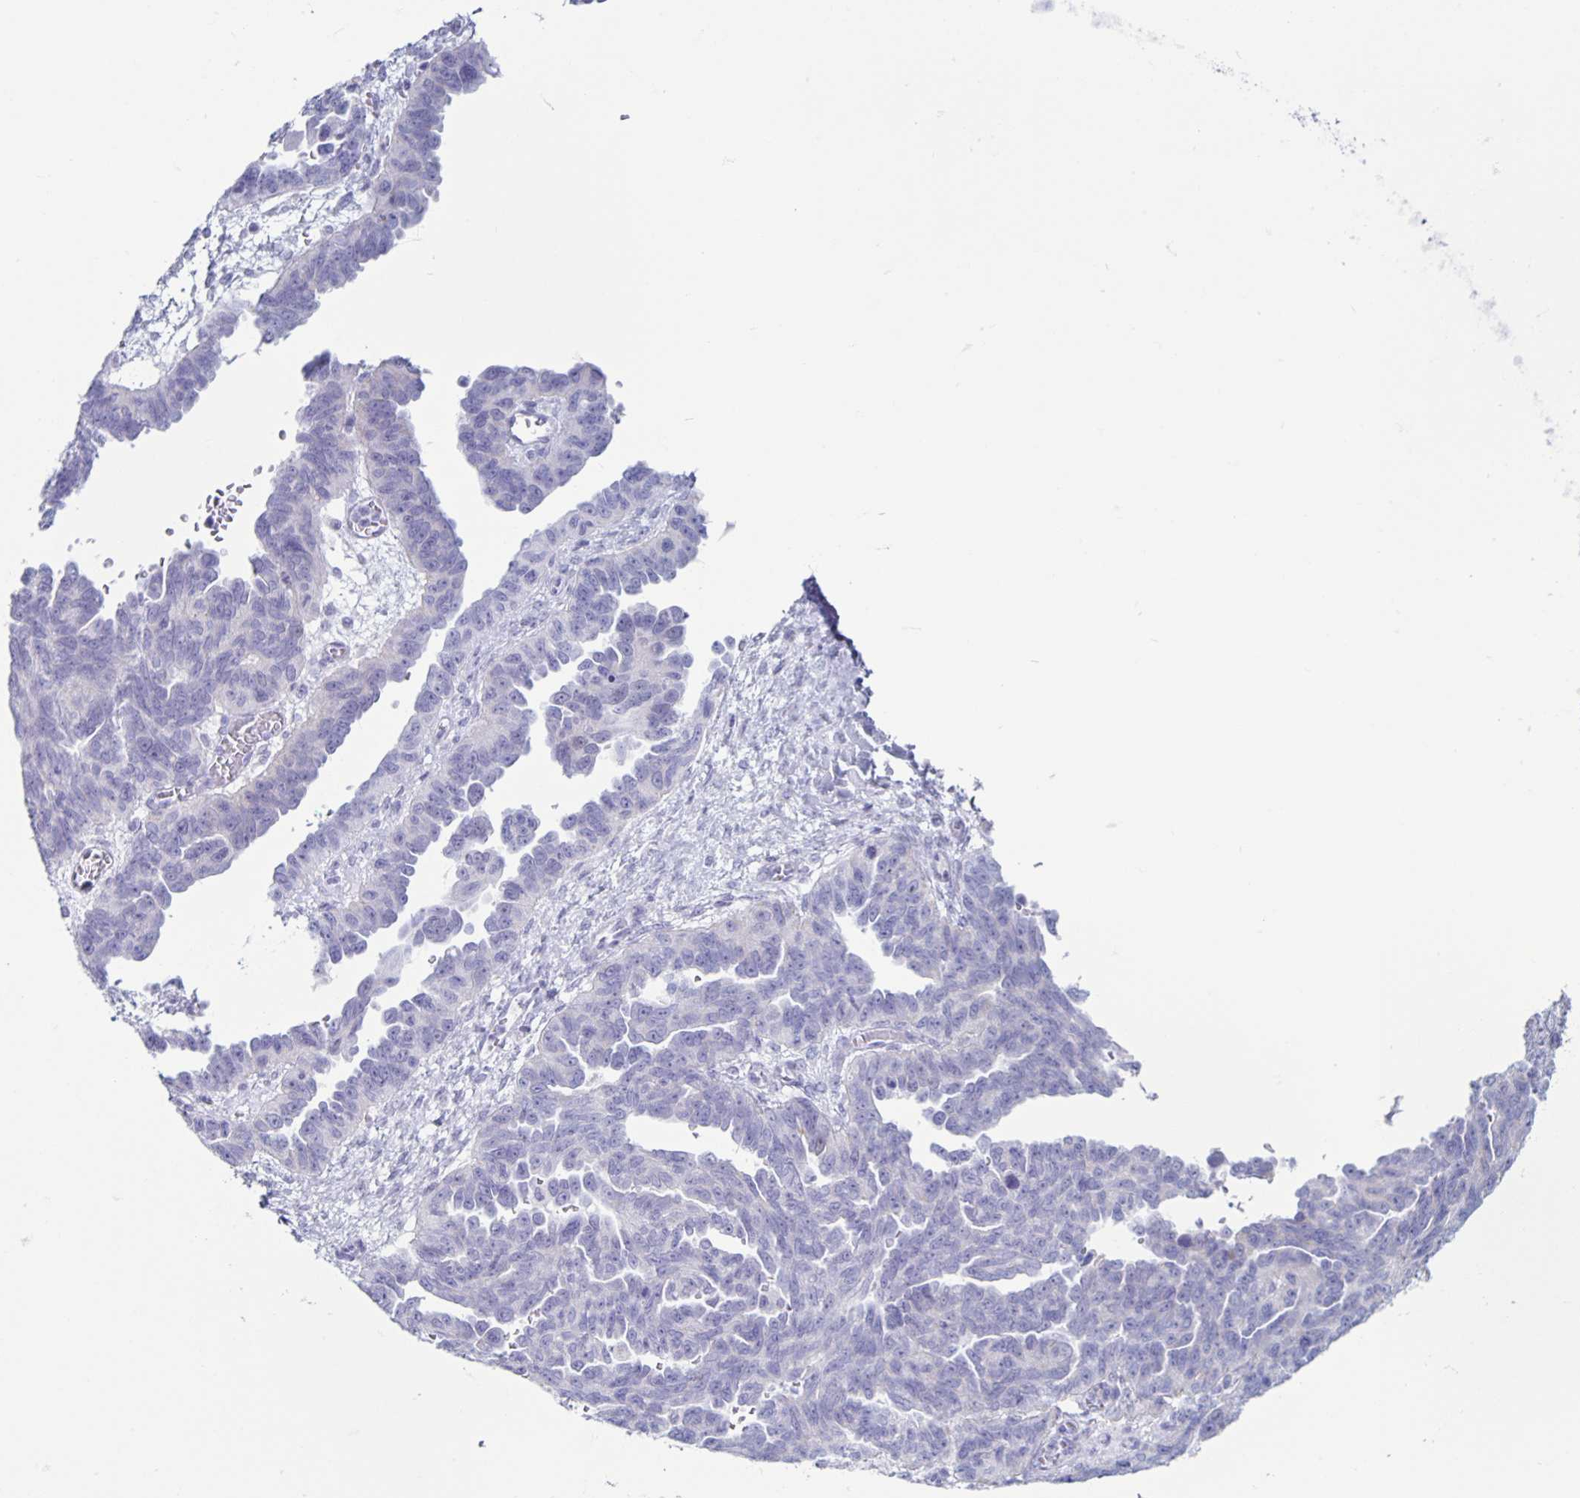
{"staining": {"intensity": "negative", "quantity": "none", "location": "none"}, "tissue": "ovarian cancer", "cell_type": "Tumor cells", "image_type": "cancer", "snomed": [{"axis": "morphology", "description": "Cystadenocarcinoma, serous, NOS"}, {"axis": "topography", "description": "Ovary"}], "caption": "DAB immunohistochemical staining of serous cystadenocarcinoma (ovarian) demonstrates no significant positivity in tumor cells.", "gene": "CT45A5", "patient": {"sex": "female", "age": 64}}